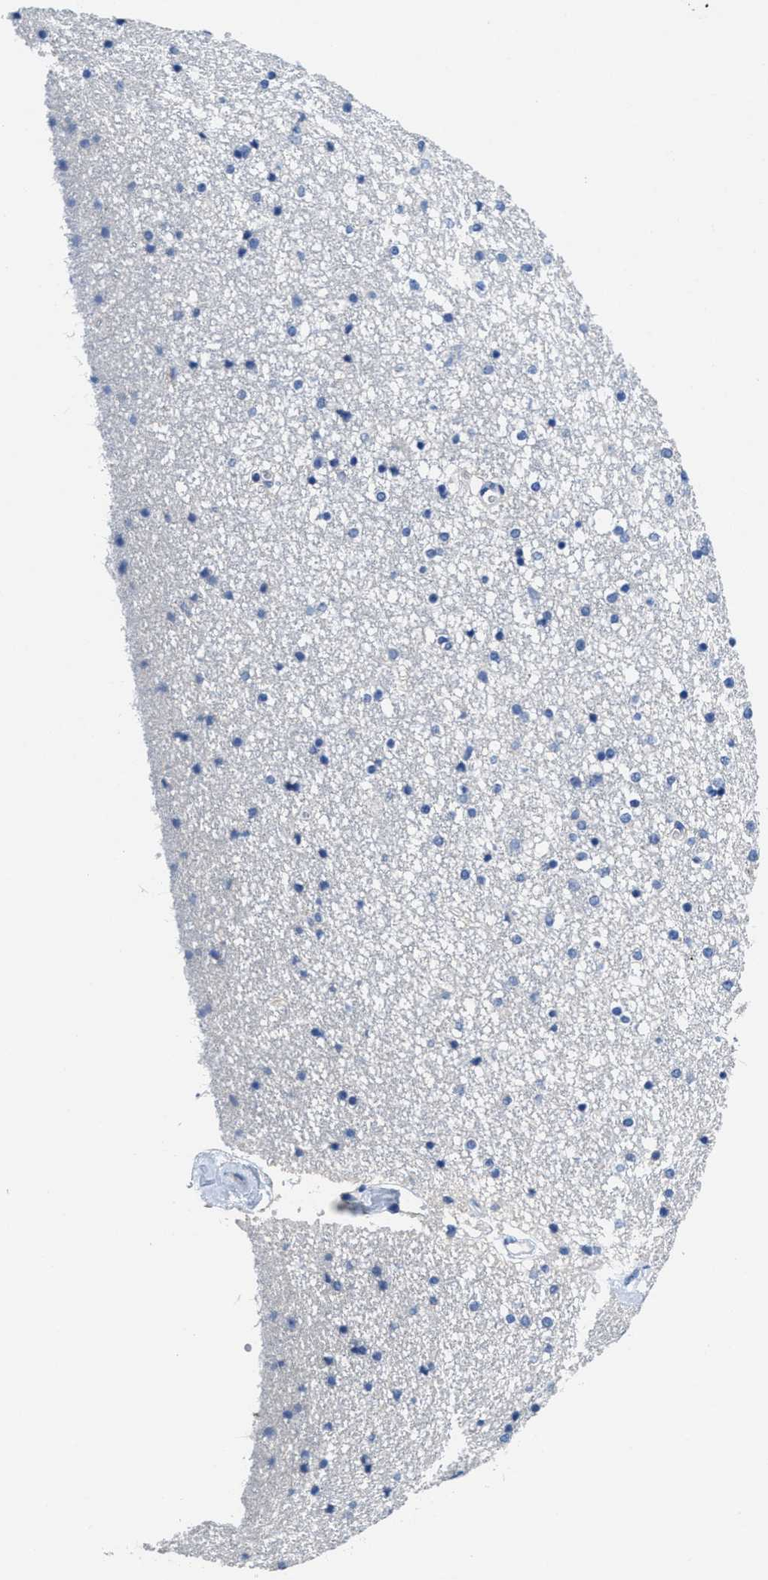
{"staining": {"intensity": "negative", "quantity": "none", "location": "none"}, "tissue": "caudate", "cell_type": "Glial cells", "image_type": "normal", "snomed": [{"axis": "morphology", "description": "Normal tissue, NOS"}, {"axis": "topography", "description": "Lateral ventricle wall"}], "caption": "Micrograph shows no protein expression in glial cells of unremarkable caudate.", "gene": "CA9", "patient": {"sex": "female", "age": 54}}